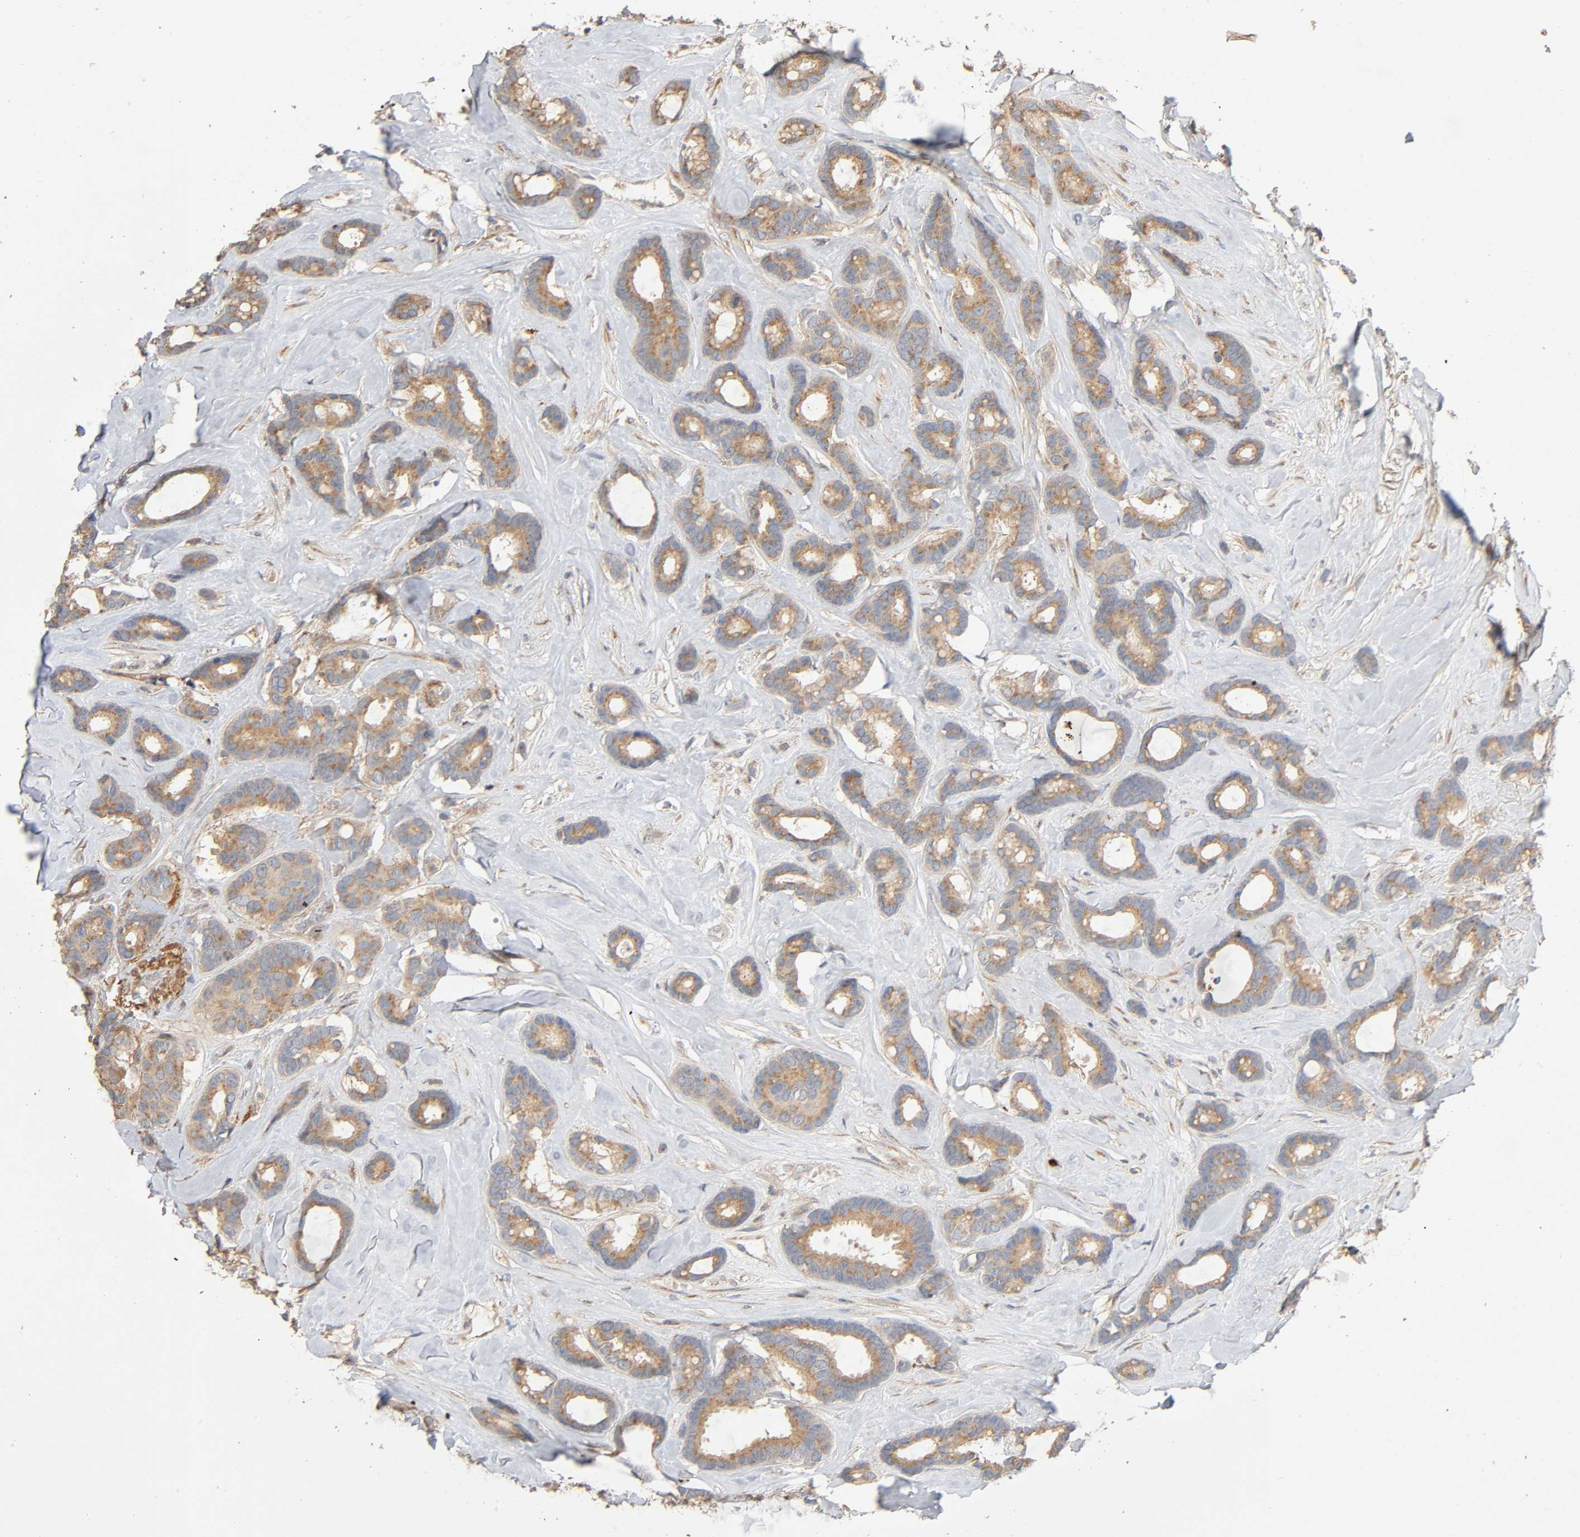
{"staining": {"intensity": "weak", "quantity": ">75%", "location": "cytoplasmic/membranous"}, "tissue": "breast cancer", "cell_type": "Tumor cells", "image_type": "cancer", "snomed": [{"axis": "morphology", "description": "Duct carcinoma"}, {"axis": "topography", "description": "Breast"}], "caption": "This is a histology image of immunohistochemistry (IHC) staining of breast invasive ductal carcinoma, which shows weak staining in the cytoplasmic/membranous of tumor cells.", "gene": "SGSM1", "patient": {"sex": "female", "age": 87}}